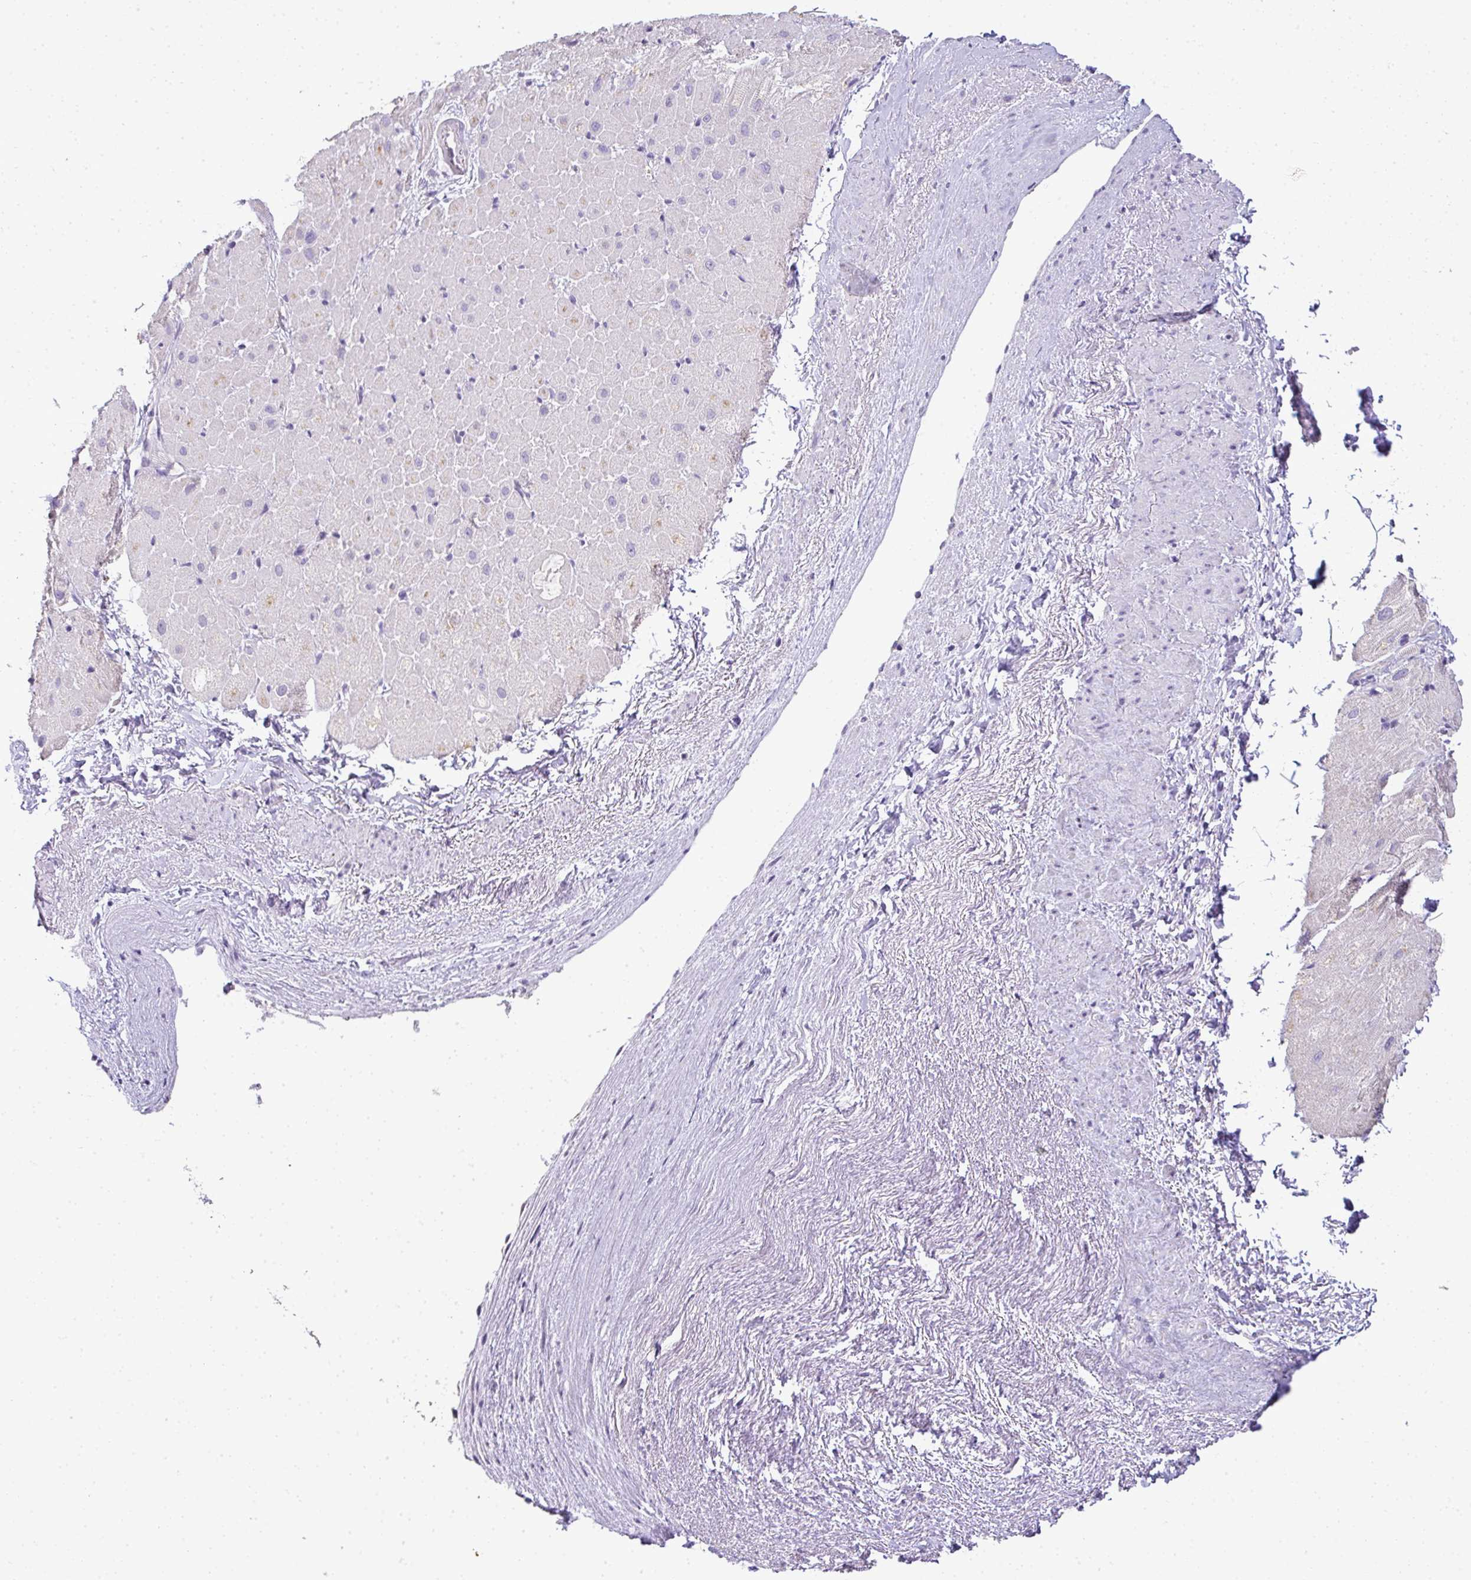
{"staining": {"intensity": "moderate", "quantity": "<25%", "location": "cytoplasmic/membranous"}, "tissue": "heart muscle", "cell_type": "Cardiomyocytes", "image_type": "normal", "snomed": [{"axis": "morphology", "description": "Normal tissue, NOS"}, {"axis": "topography", "description": "Heart"}], "caption": "IHC of unremarkable heart muscle exhibits low levels of moderate cytoplasmic/membranous positivity in about <25% of cardiomyocytes.", "gene": "CMPK1", "patient": {"sex": "male", "age": 62}}